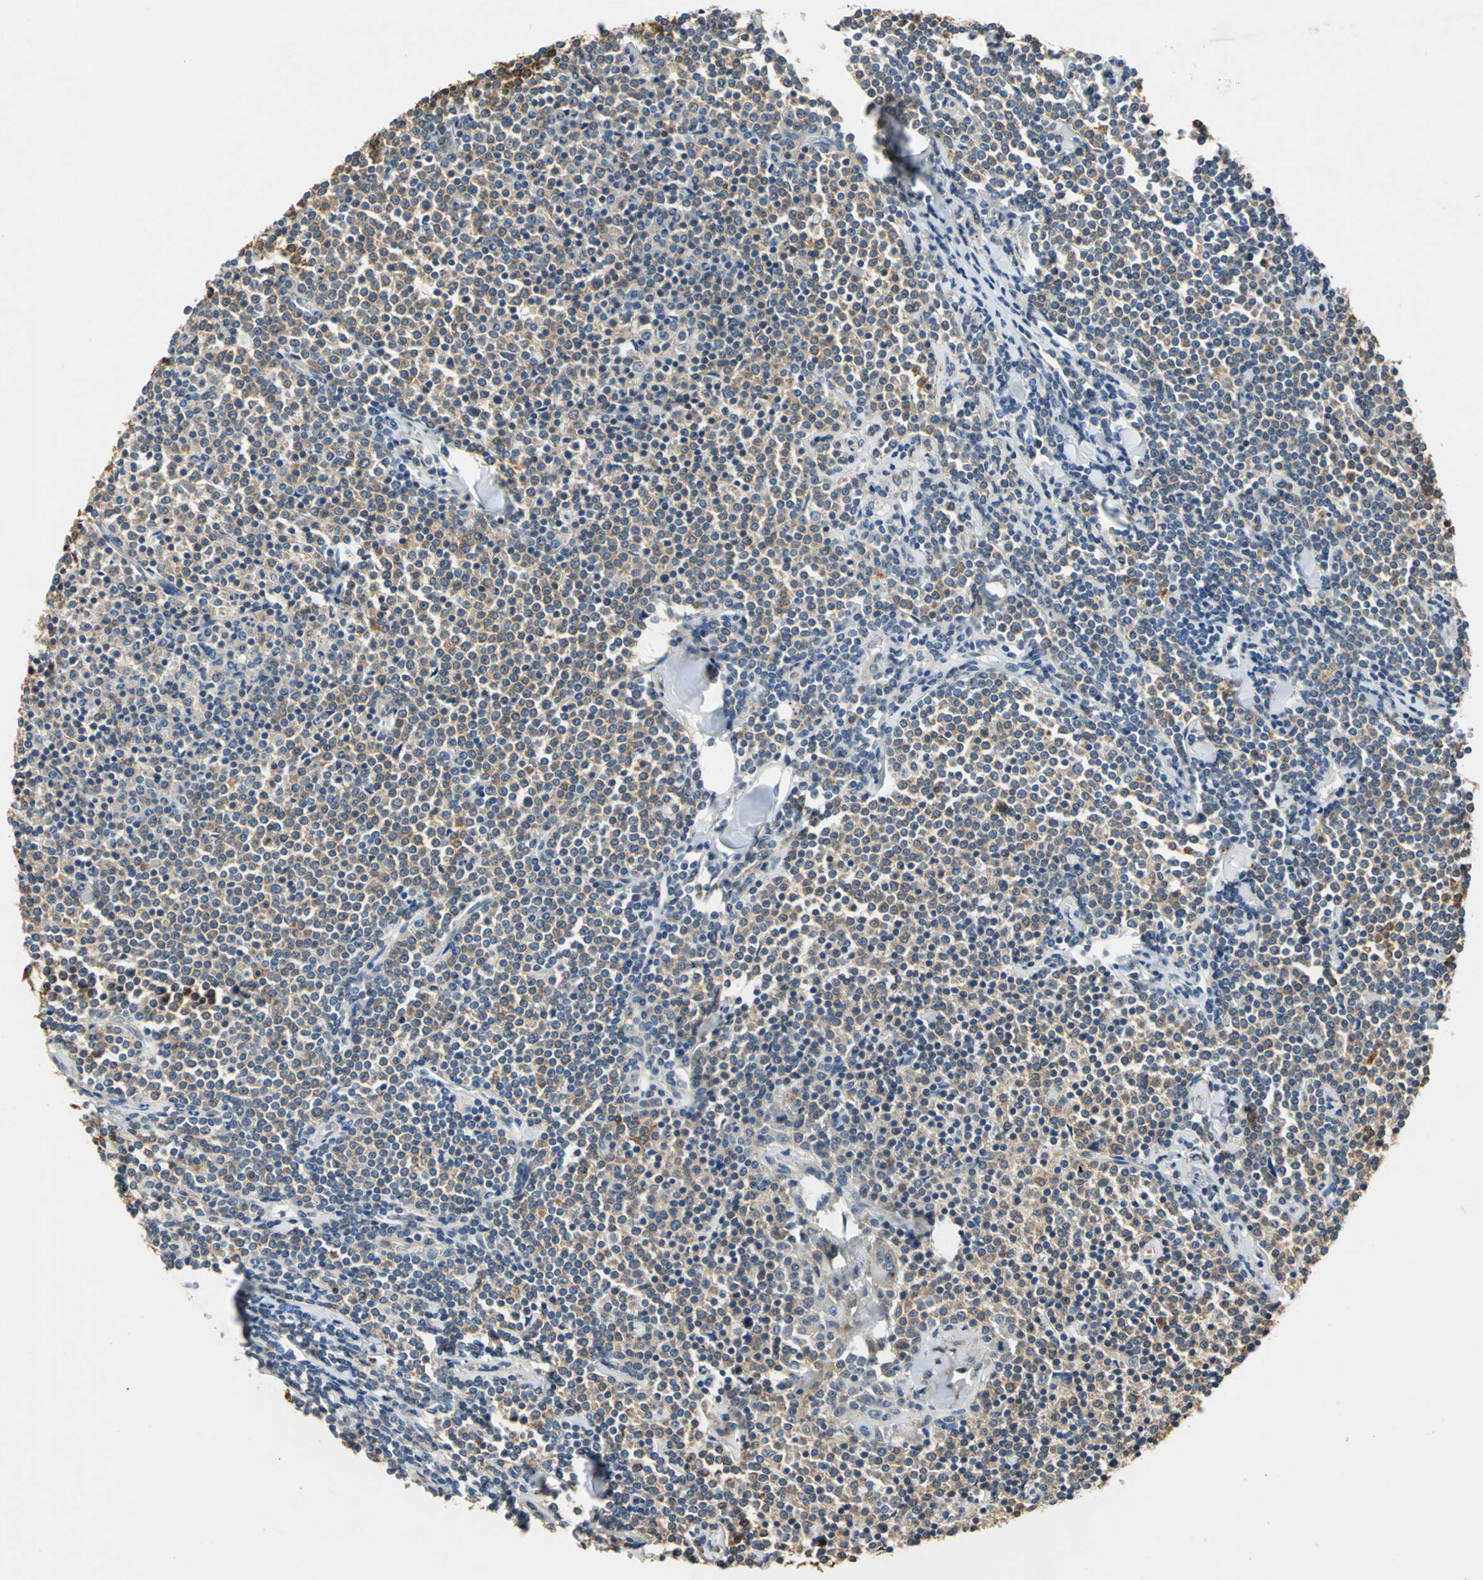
{"staining": {"intensity": "weak", "quantity": "25%-75%", "location": "cytoplasmic/membranous"}, "tissue": "lymphoma", "cell_type": "Tumor cells", "image_type": "cancer", "snomed": [{"axis": "morphology", "description": "Malignant lymphoma, non-Hodgkin's type, Low grade"}, {"axis": "topography", "description": "Soft tissue"}], "caption": "DAB (3,3'-diaminobenzidine) immunohistochemical staining of lymphoma demonstrates weak cytoplasmic/membranous protein positivity in approximately 25%-75% of tumor cells. Nuclei are stained in blue.", "gene": "DDX3Y", "patient": {"sex": "male", "age": 92}}